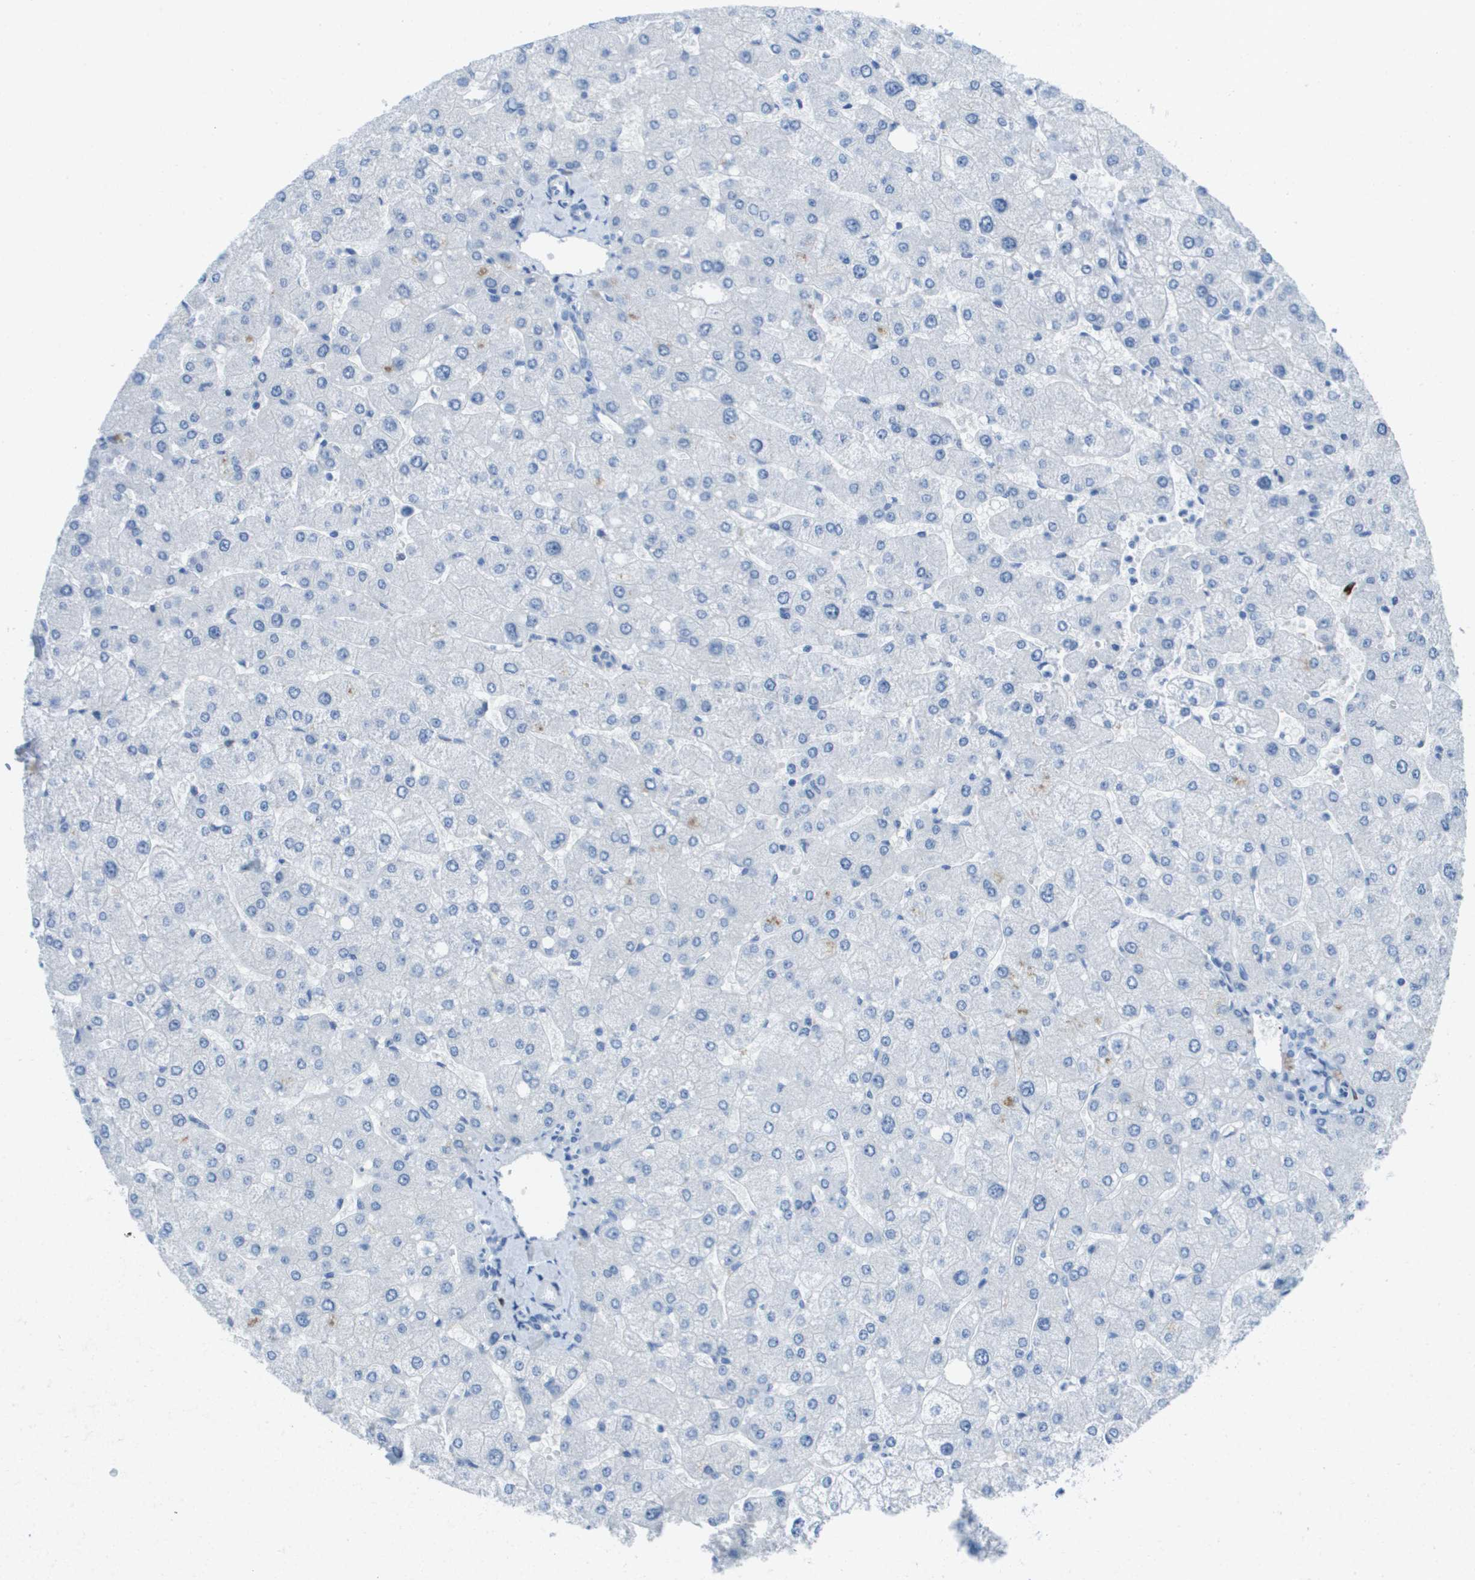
{"staining": {"intensity": "negative", "quantity": "none", "location": "none"}, "tissue": "liver", "cell_type": "Cholangiocytes", "image_type": "normal", "snomed": [{"axis": "morphology", "description": "Normal tissue, NOS"}, {"axis": "topography", "description": "Liver"}], "caption": "This micrograph is of normal liver stained with immunohistochemistry (IHC) to label a protein in brown with the nuclei are counter-stained blue. There is no positivity in cholangiocytes.", "gene": "GPR18", "patient": {"sex": "male", "age": 55}}